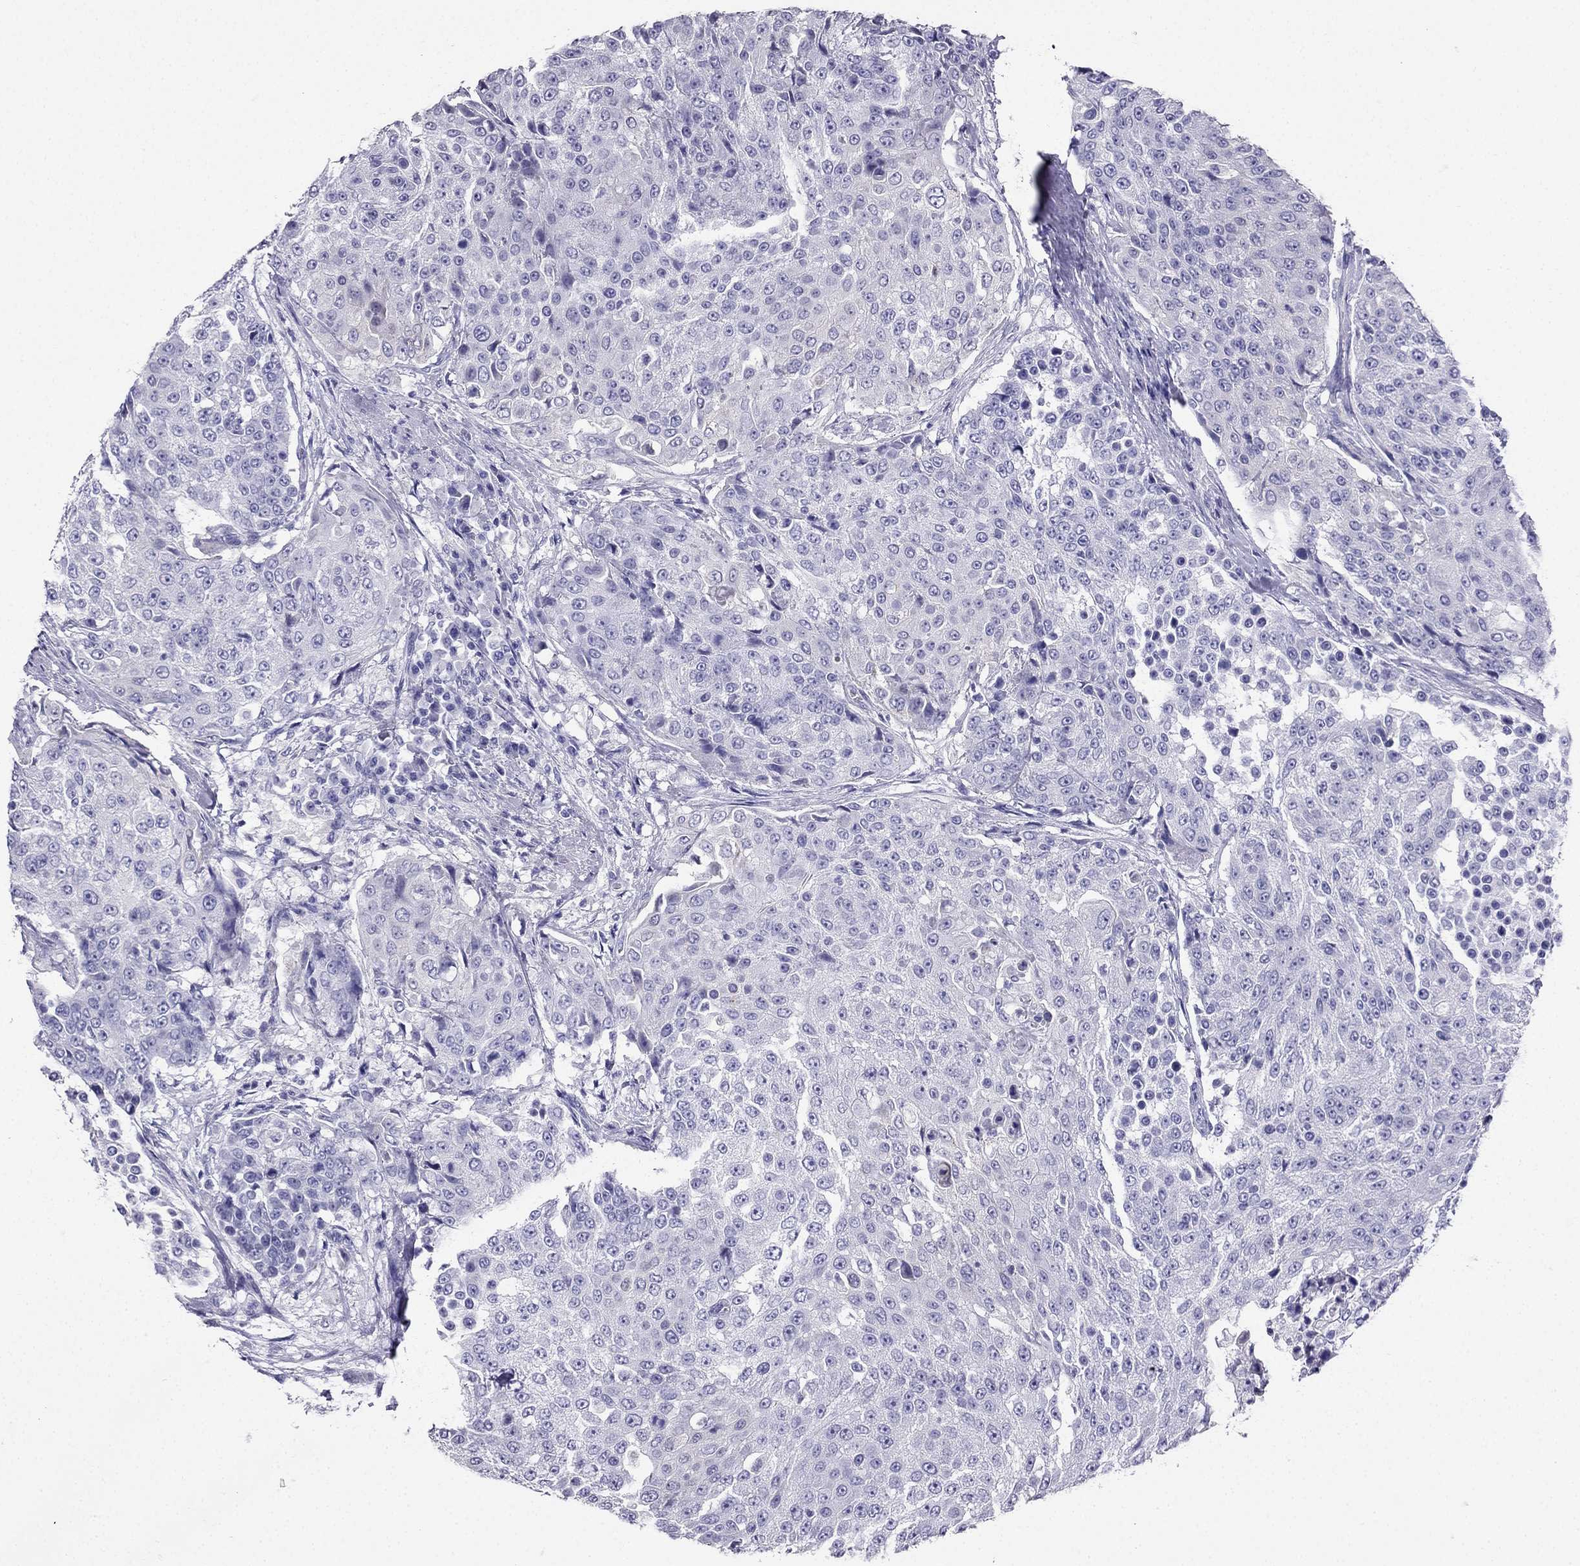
{"staining": {"intensity": "negative", "quantity": "none", "location": "none"}, "tissue": "urothelial cancer", "cell_type": "Tumor cells", "image_type": "cancer", "snomed": [{"axis": "morphology", "description": "Urothelial carcinoma, High grade"}, {"axis": "topography", "description": "Urinary bladder"}], "caption": "This is a micrograph of immunohistochemistry staining of high-grade urothelial carcinoma, which shows no positivity in tumor cells.", "gene": "PTH", "patient": {"sex": "female", "age": 63}}